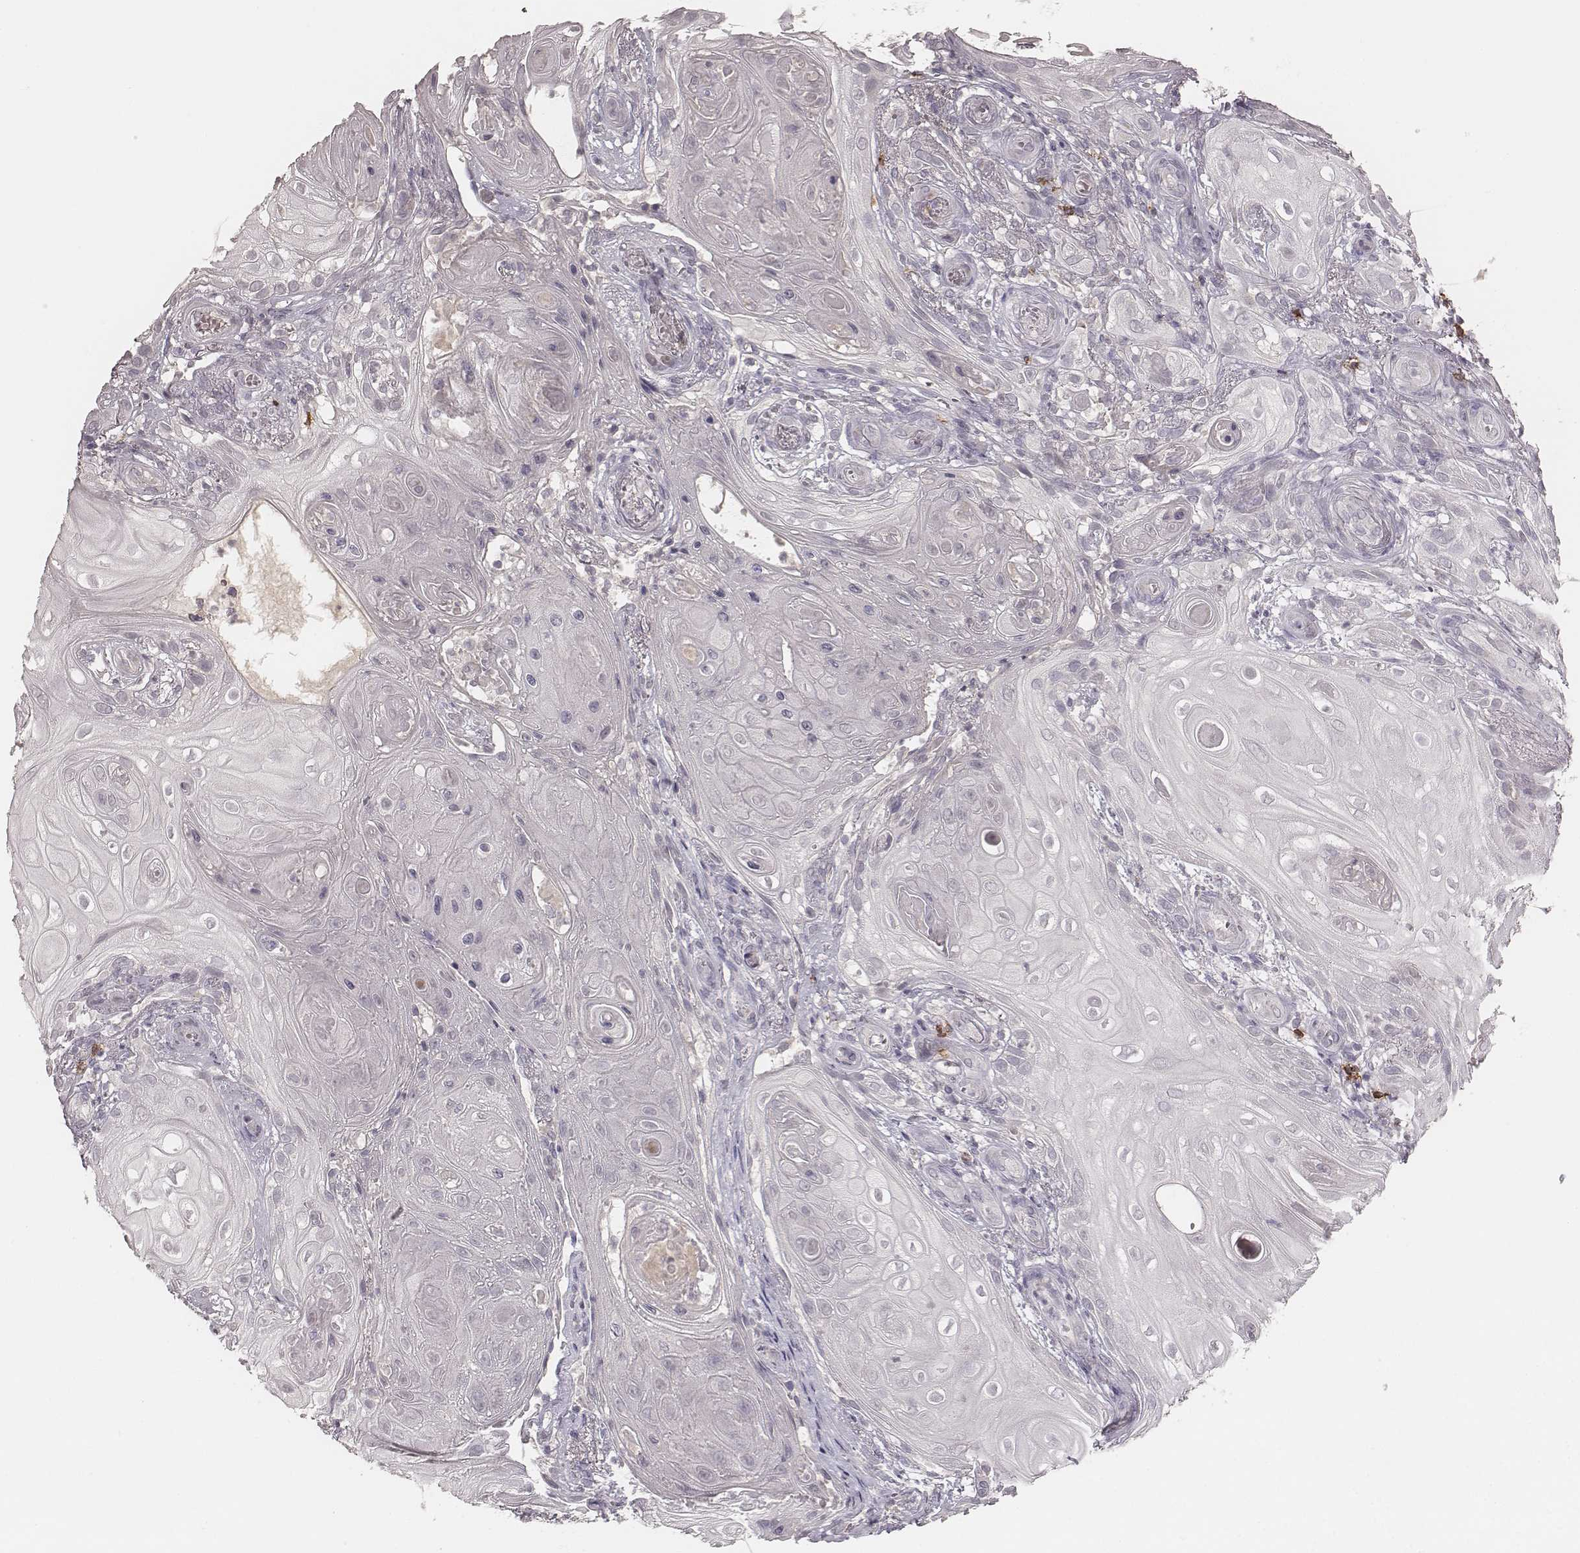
{"staining": {"intensity": "negative", "quantity": "none", "location": "none"}, "tissue": "skin cancer", "cell_type": "Tumor cells", "image_type": "cancer", "snomed": [{"axis": "morphology", "description": "Squamous cell carcinoma, NOS"}, {"axis": "topography", "description": "Skin"}], "caption": "IHC photomicrograph of neoplastic tissue: skin squamous cell carcinoma stained with DAB (3,3'-diaminobenzidine) shows no significant protein expression in tumor cells.", "gene": "CD8A", "patient": {"sex": "male", "age": 62}}